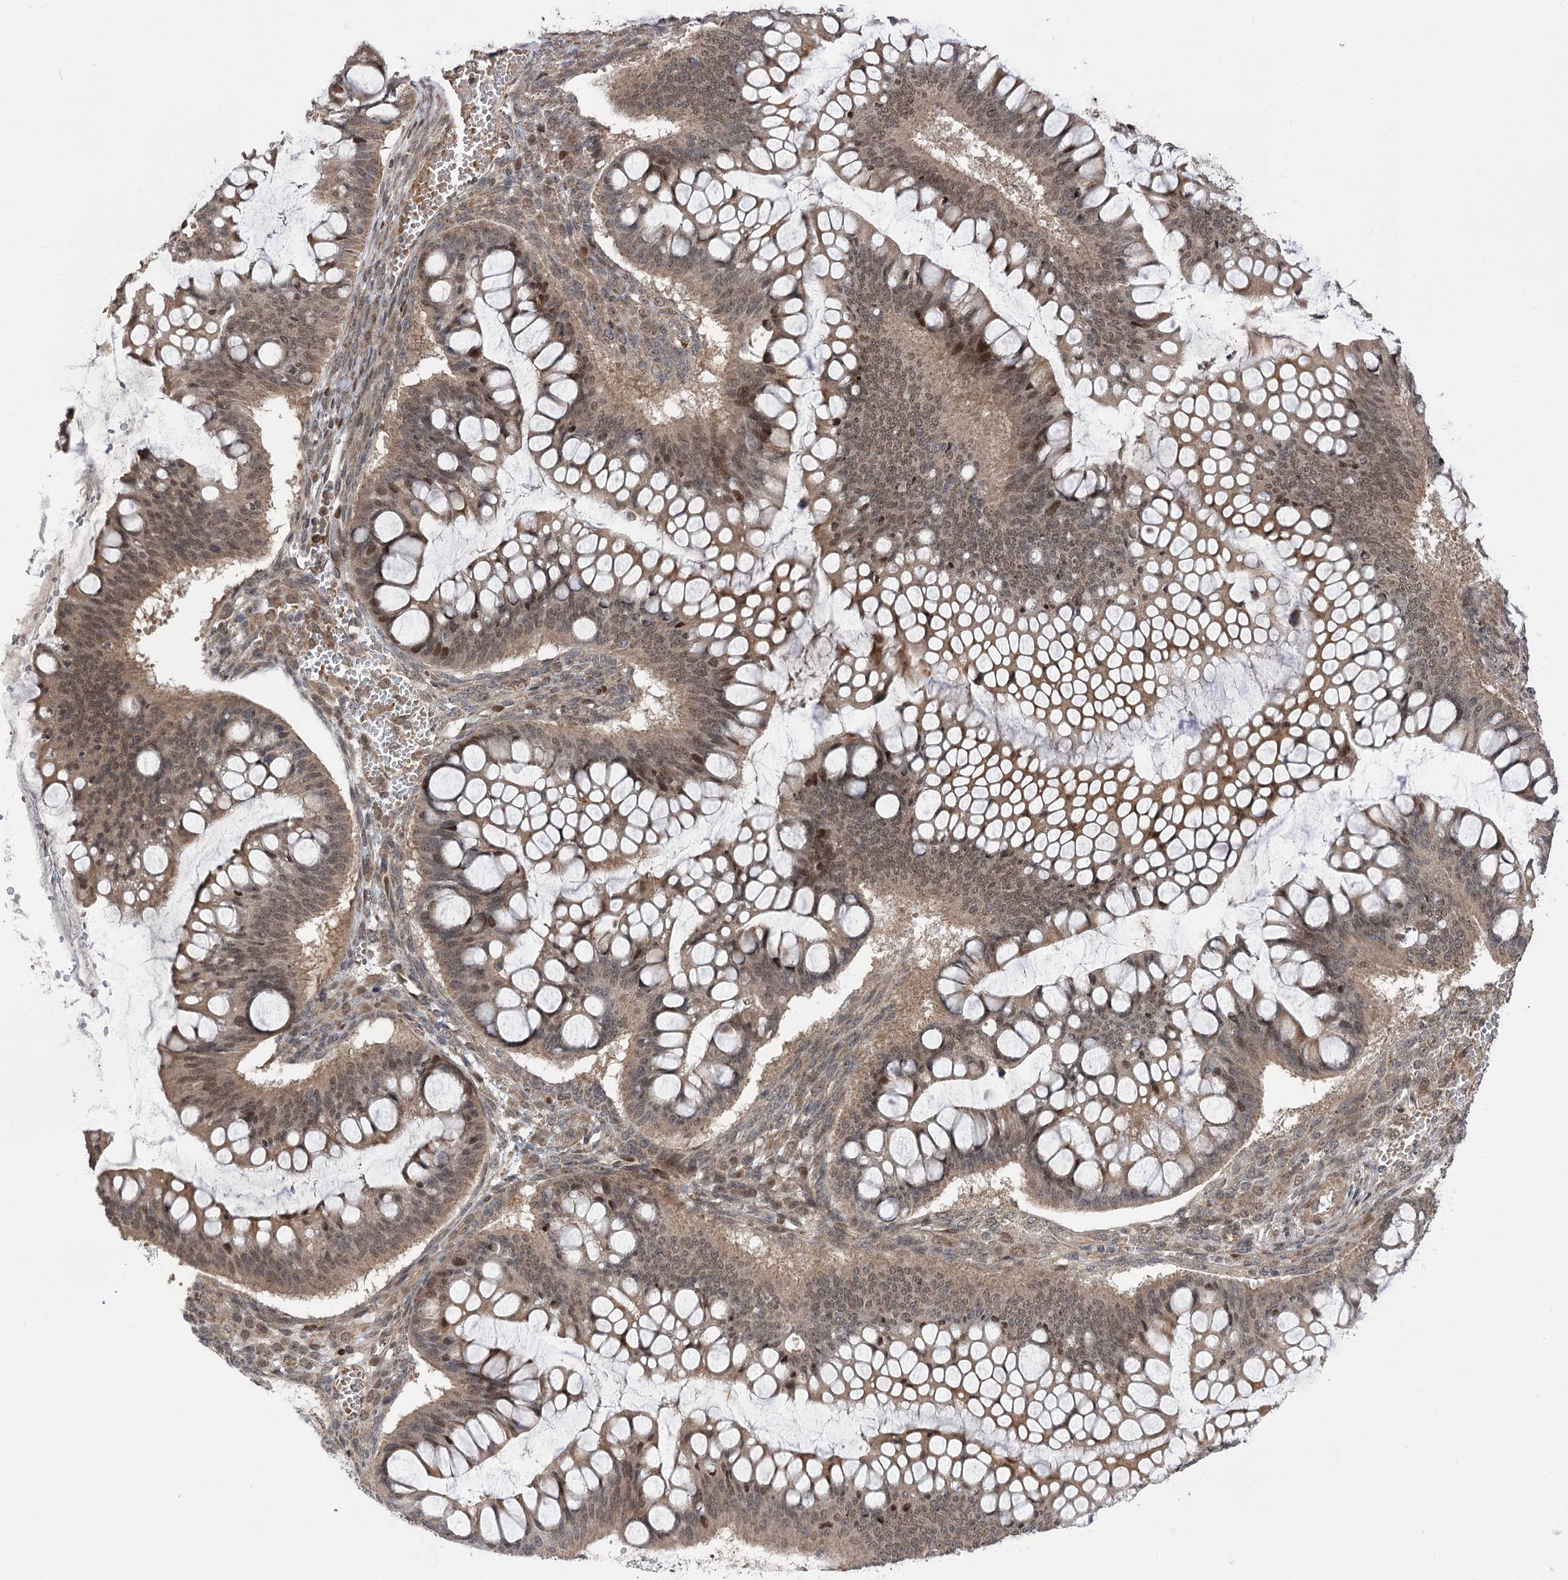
{"staining": {"intensity": "weak", "quantity": ">75%", "location": "cytoplasmic/membranous,nuclear"}, "tissue": "ovarian cancer", "cell_type": "Tumor cells", "image_type": "cancer", "snomed": [{"axis": "morphology", "description": "Cystadenocarcinoma, mucinous, NOS"}, {"axis": "topography", "description": "Ovary"}], "caption": "Immunohistochemistry (IHC) photomicrograph of ovarian cancer stained for a protein (brown), which shows low levels of weak cytoplasmic/membranous and nuclear positivity in approximately >75% of tumor cells.", "gene": "TENM2", "patient": {"sex": "female", "age": 73}}